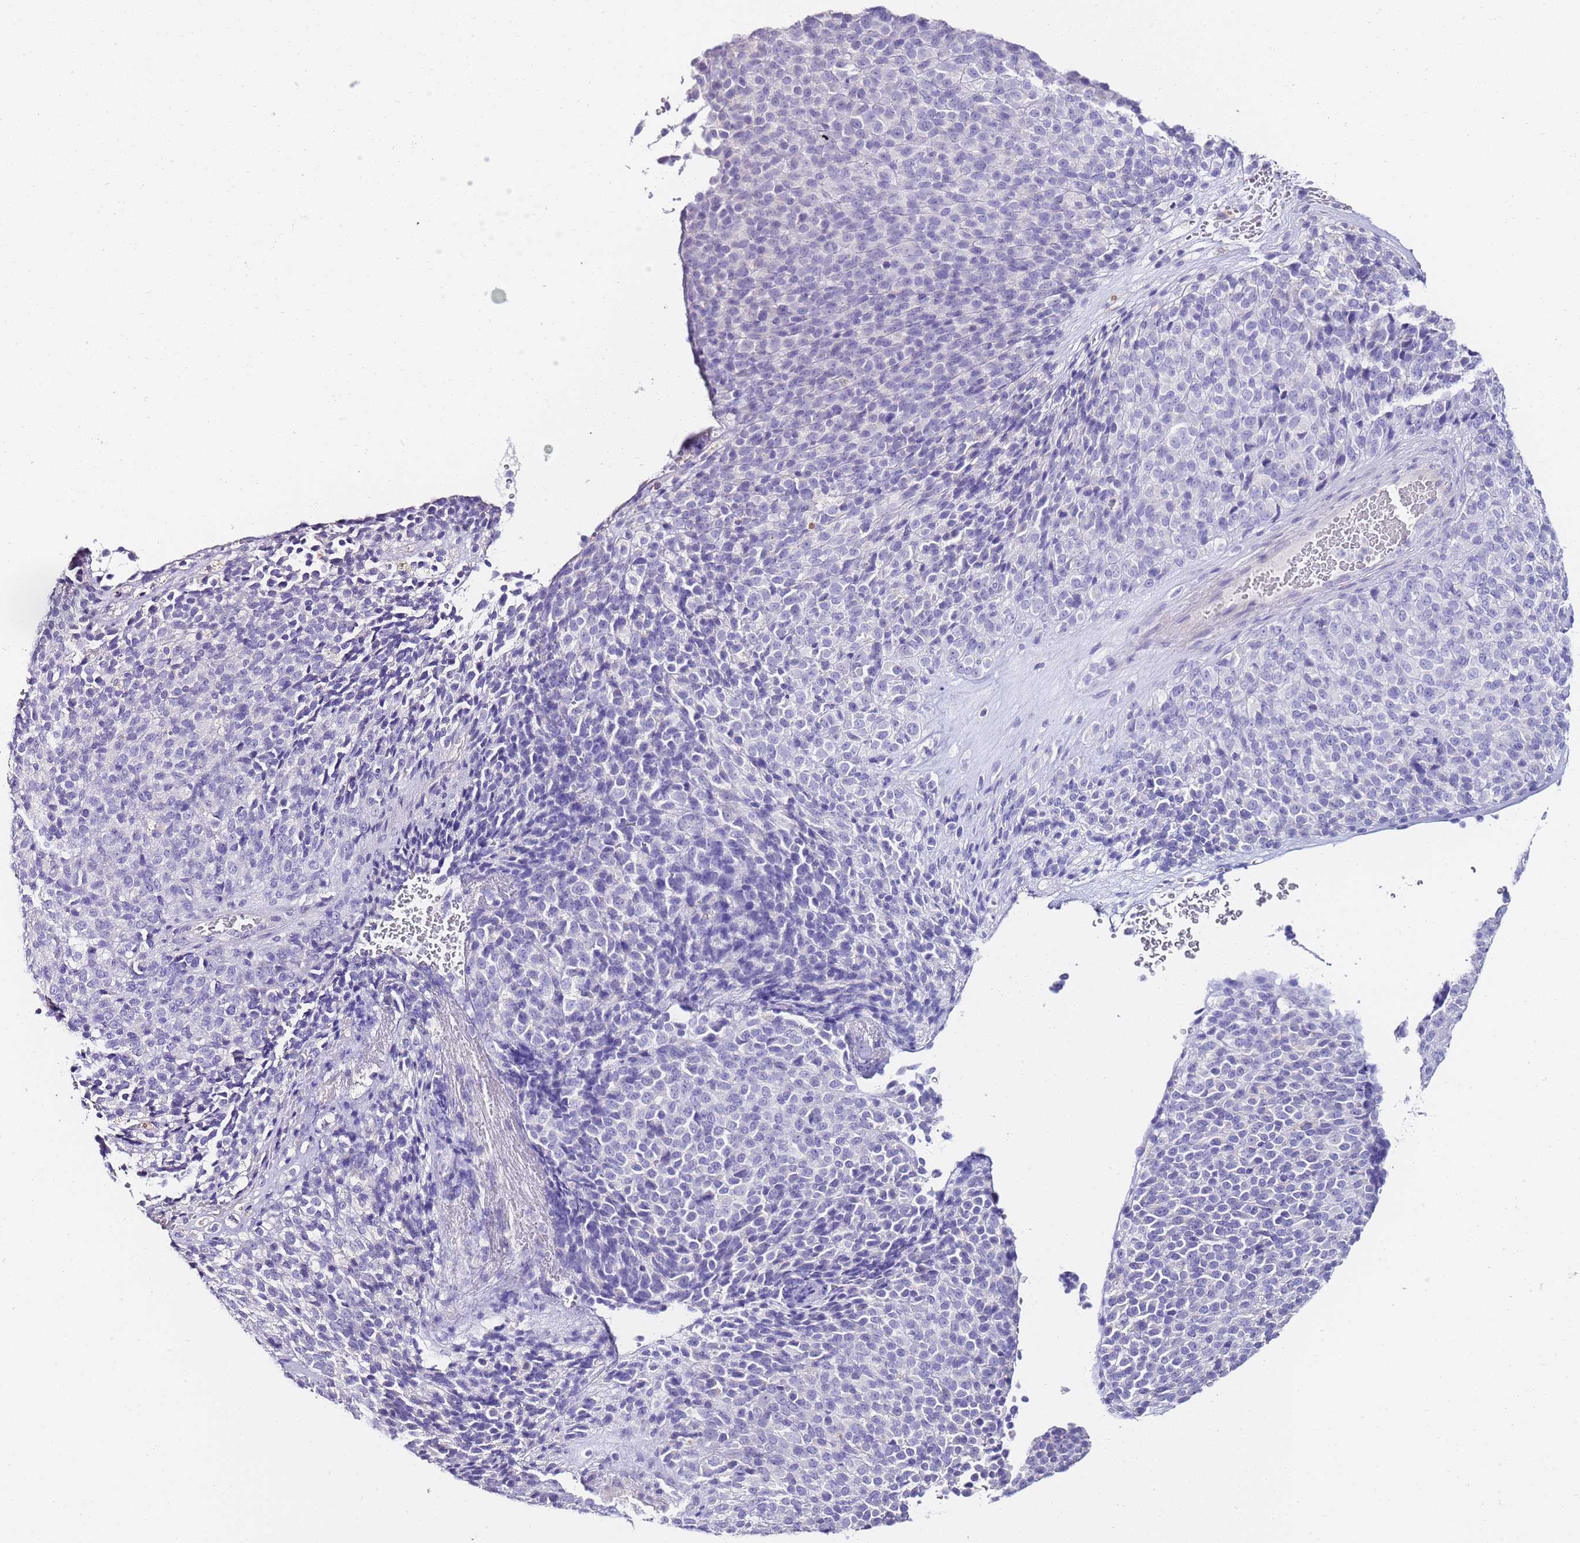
{"staining": {"intensity": "negative", "quantity": "none", "location": "none"}, "tissue": "melanoma", "cell_type": "Tumor cells", "image_type": "cancer", "snomed": [{"axis": "morphology", "description": "Malignant melanoma, Metastatic site"}, {"axis": "topography", "description": "Brain"}], "caption": "Immunohistochemical staining of malignant melanoma (metastatic site) exhibits no significant expression in tumor cells. The staining is performed using DAB brown chromogen with nuclei counter-stained in using hematoxylin.", "gene": "DPP4", "patient": {"sex": "female", "age": 56}}